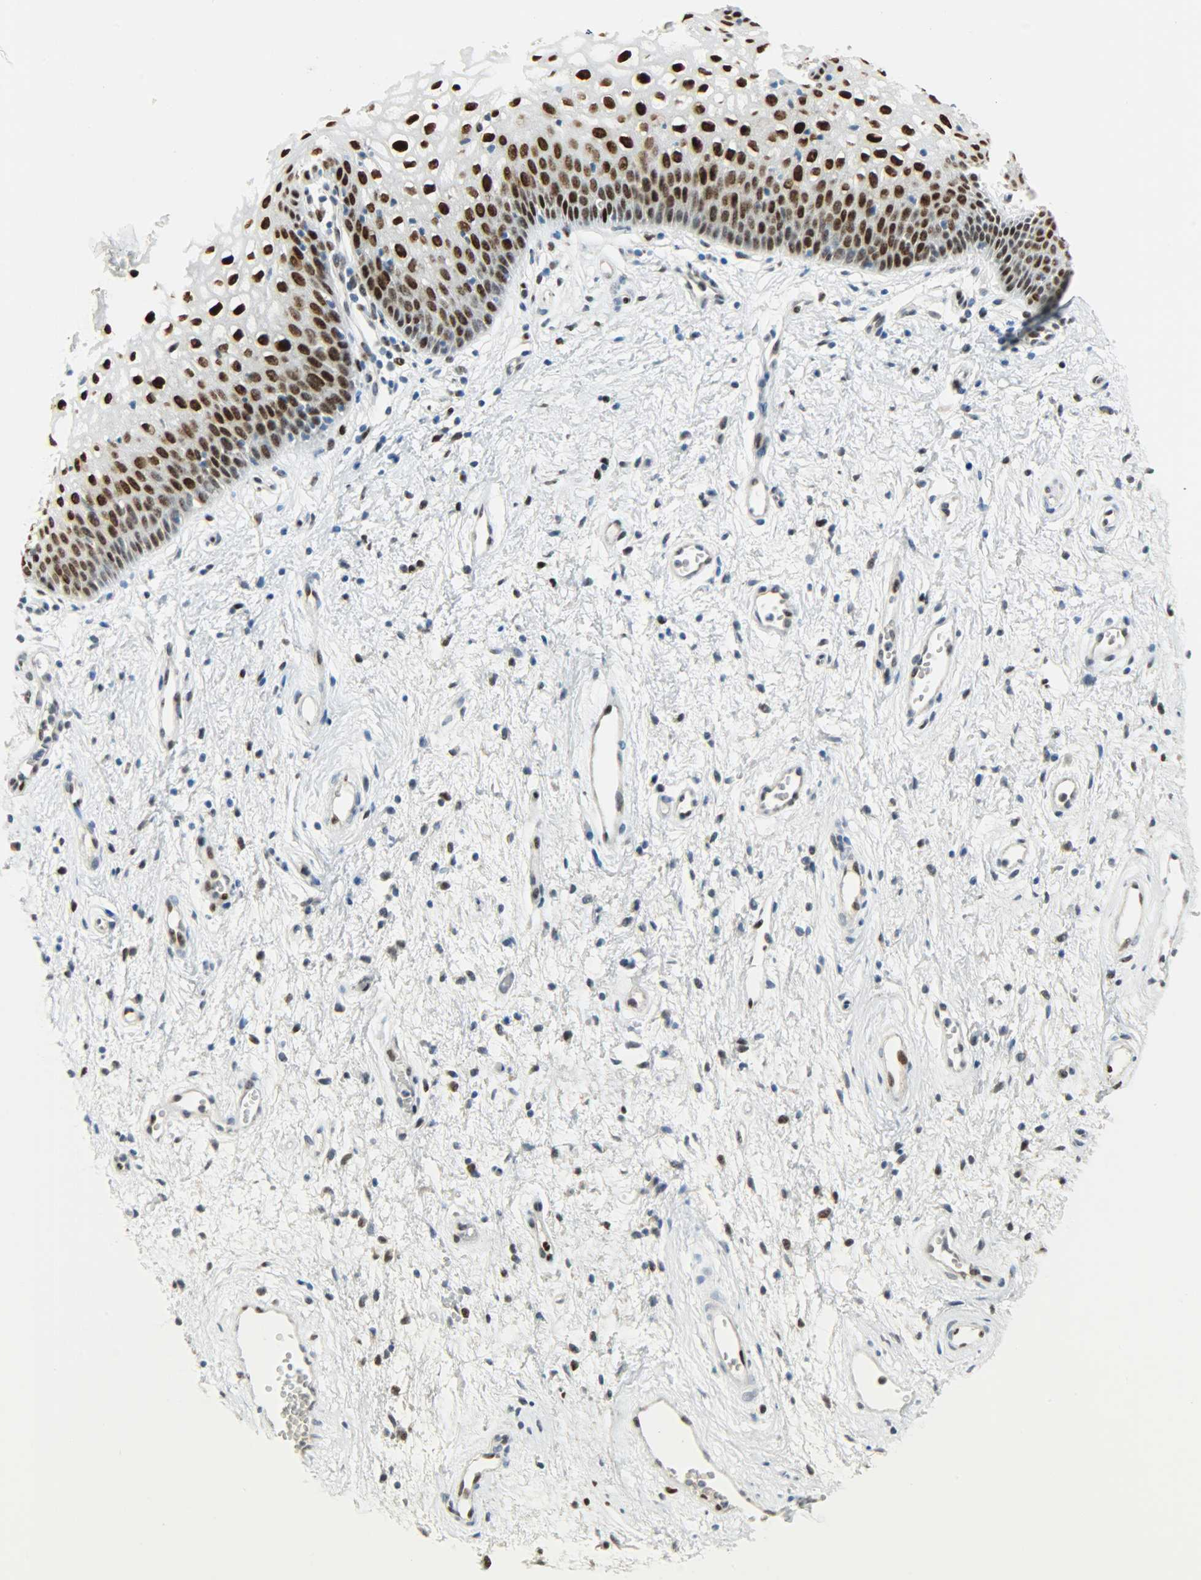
{"staining": {"intensity": "strong", "quantity": ">75%", "location": "nuclear"}, "tissue": "vagina", "cell_type": "Squamous epithelial cells", "image_type": "normal", "snomed": [{"axis": "morphology", "description": "Normal tissue, NOS"}, {"axis": "topography", "description": "Vagina"}], "caption": "This is a photomicrograph of immunohistochemistry (IHC) staining of normal vagina, which shows strong positivity in the nuclear of squamous epithelial cells.", "gene": "JUNB", "patient": {"sex": "female", "age": 34}}